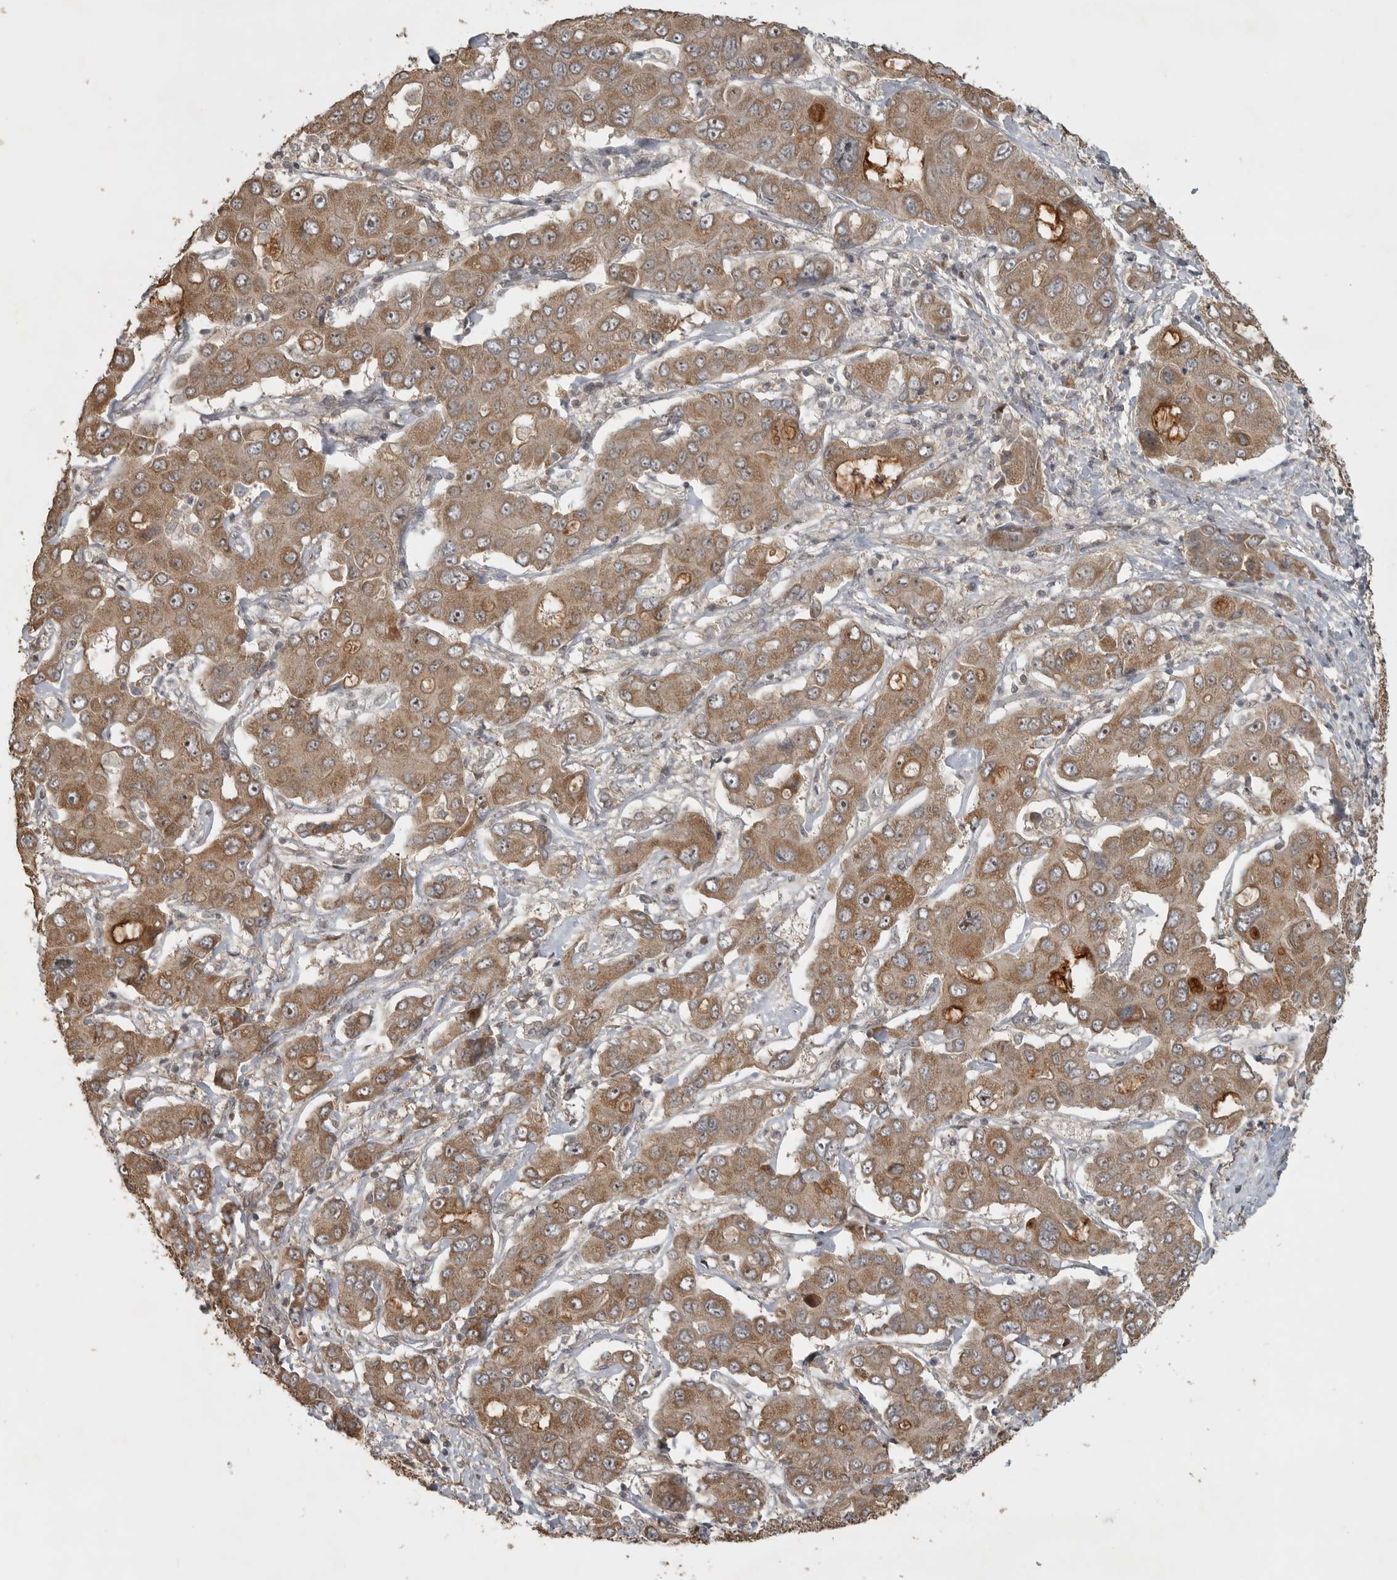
{"staining": {"intensity": "moderate", "quantity": ">75%", "location": "cytoplasmic/membranous"}, "tissue": "liver cancer", "cell_type": "Tumor cells", "image_type": "cancer", "snomed": [{"axis": "morphology", "description": "Cholangiocarcinoma"}, {"axis": "topography", "description": "Liver"}], "caption": "Protein positivity by IHC exhibits moderate cytoplasmic/membranous expression in about >75% of tumor cells in liver cancer (cholangiocarcinoma). The protein of interest is stained brown, and the nuclei are stained in blue (DAB (3,3'-diaminobenzidine) IHC with brightfield microscopy, high magnification).", "gene": "LLGL1", "patient": {"sex": "male", "age": 67}}